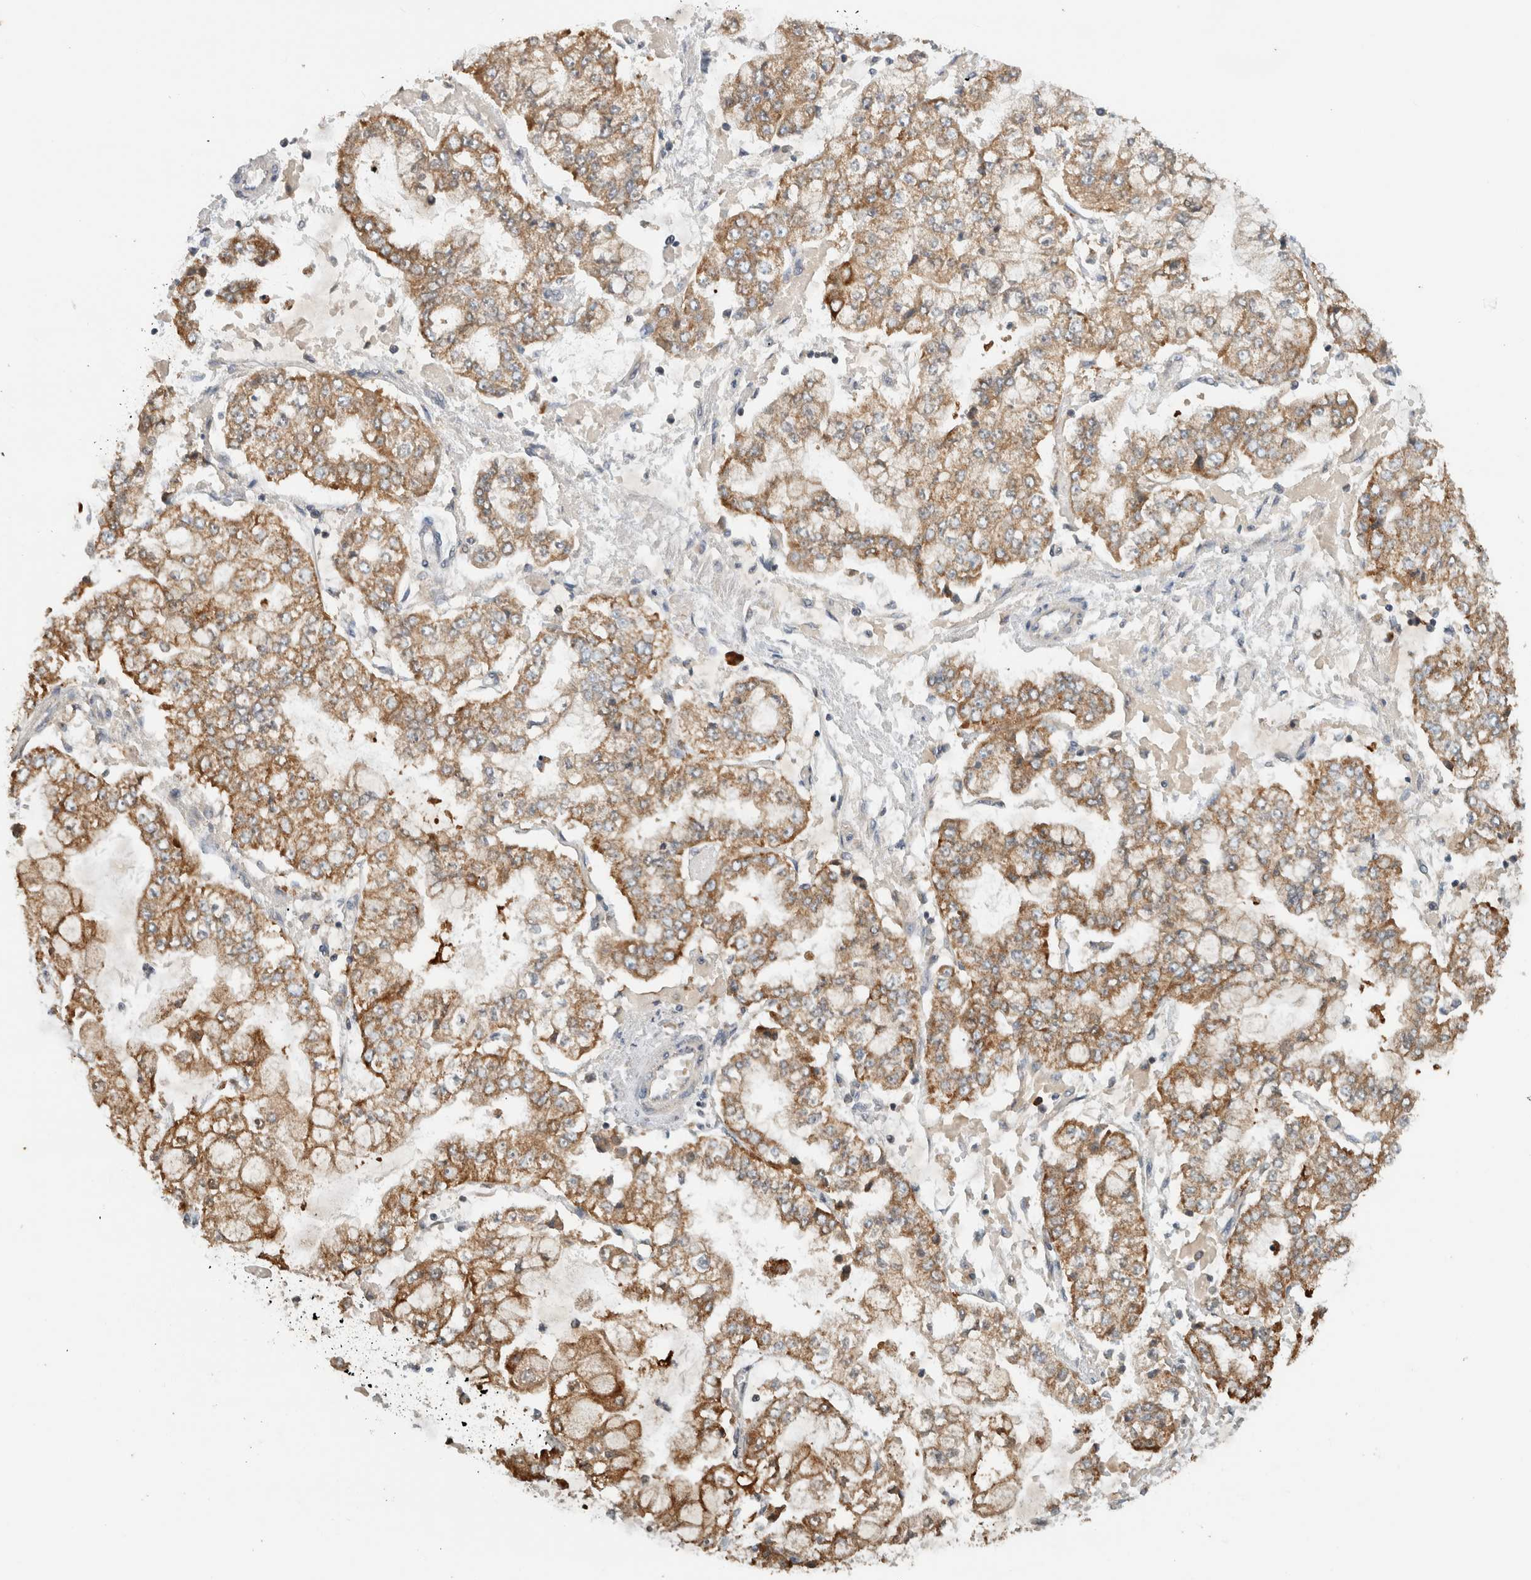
{"staining": {"intensity": "moderate", "quantity": ">75%", "location": "cytoplasmic/membranous"}, "tissue": "stomach cancer", "cell_type": "Tumor cells", "image_type": "cancer", "snomed": [{"axis": "morphology", "description": "Adenocarcinoma, NOS"}, {"axis": "topography", "description": "Stomach"}], "caption": "Immunohistochemistry (IHC) staining of stomach adenocarcinoma, which exhibits medium levels of moderate cytoplasmic/membranous positivity in approximately >75% of tumor cells indicating moderate cytoplasmic/membranous protein staining. The staining was performed using DAB (brown) for protein detection and nuclei were counterstained in hematoxylin (blue).", "gene": "AMPD1", "patient": {"sex": "male", "age": 76}}